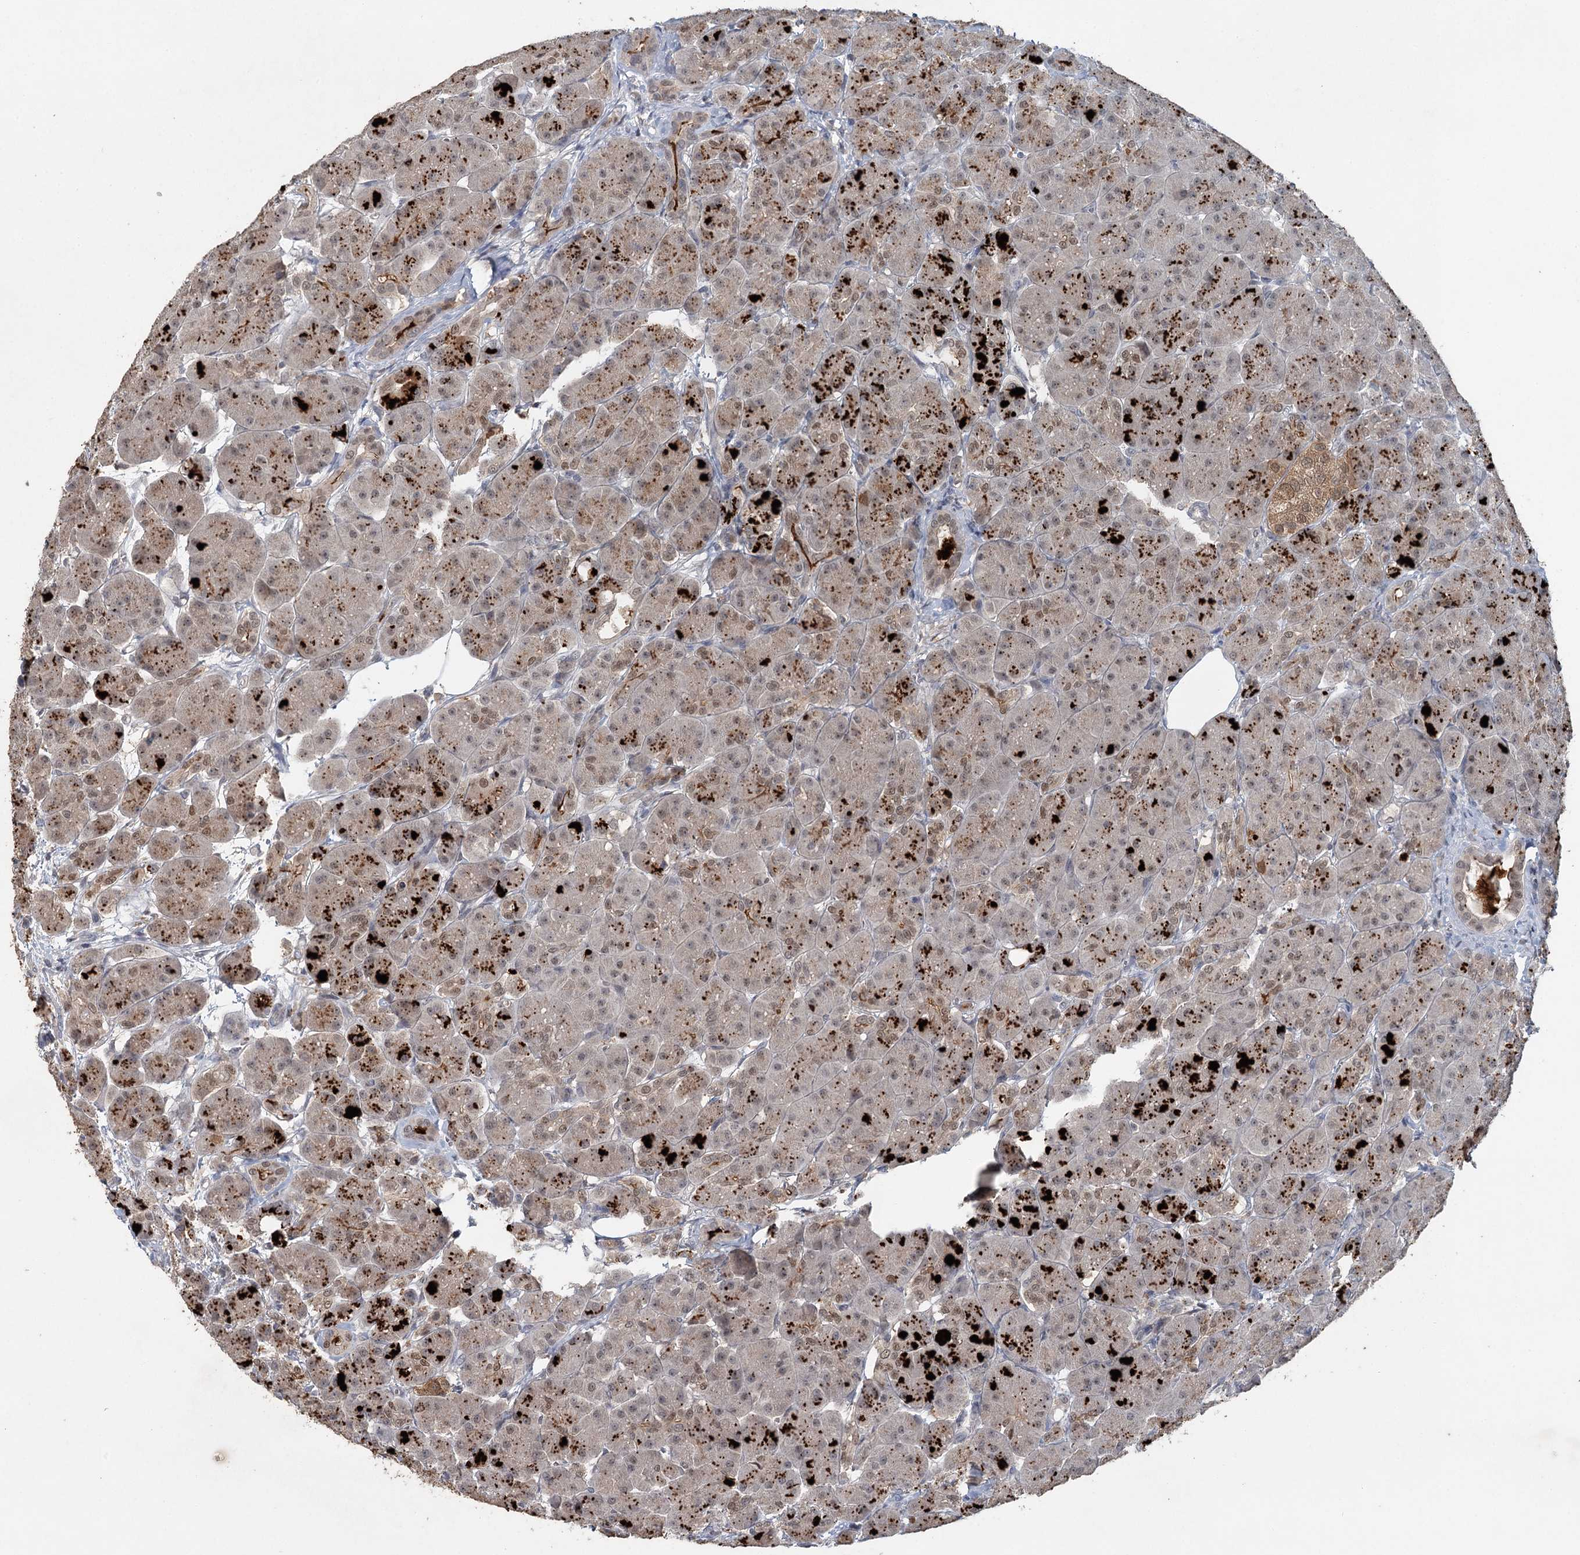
{"staining": {"intensity": "strong", "quantity": "<25%", "location": "cytoplasmic/membranous,nuclear"}, "tissue": "pancreas", "cell_type": "Exocrine glandular cells", "image_type": "normal", "snomed": [{"axis": "morphology", "description": "Normal tissue, NOS"}, {"axis": "topography", "description": "Pancreas"}], "caption": "Immunohistochemical staining of benign pancreas exhibits medium levels of strong cytoplasmic/membranous,nuclear staining in about <25% of exocrine glandular cells.", "gene": "ADK", "patient": {"sex": "male", "age": 63}}